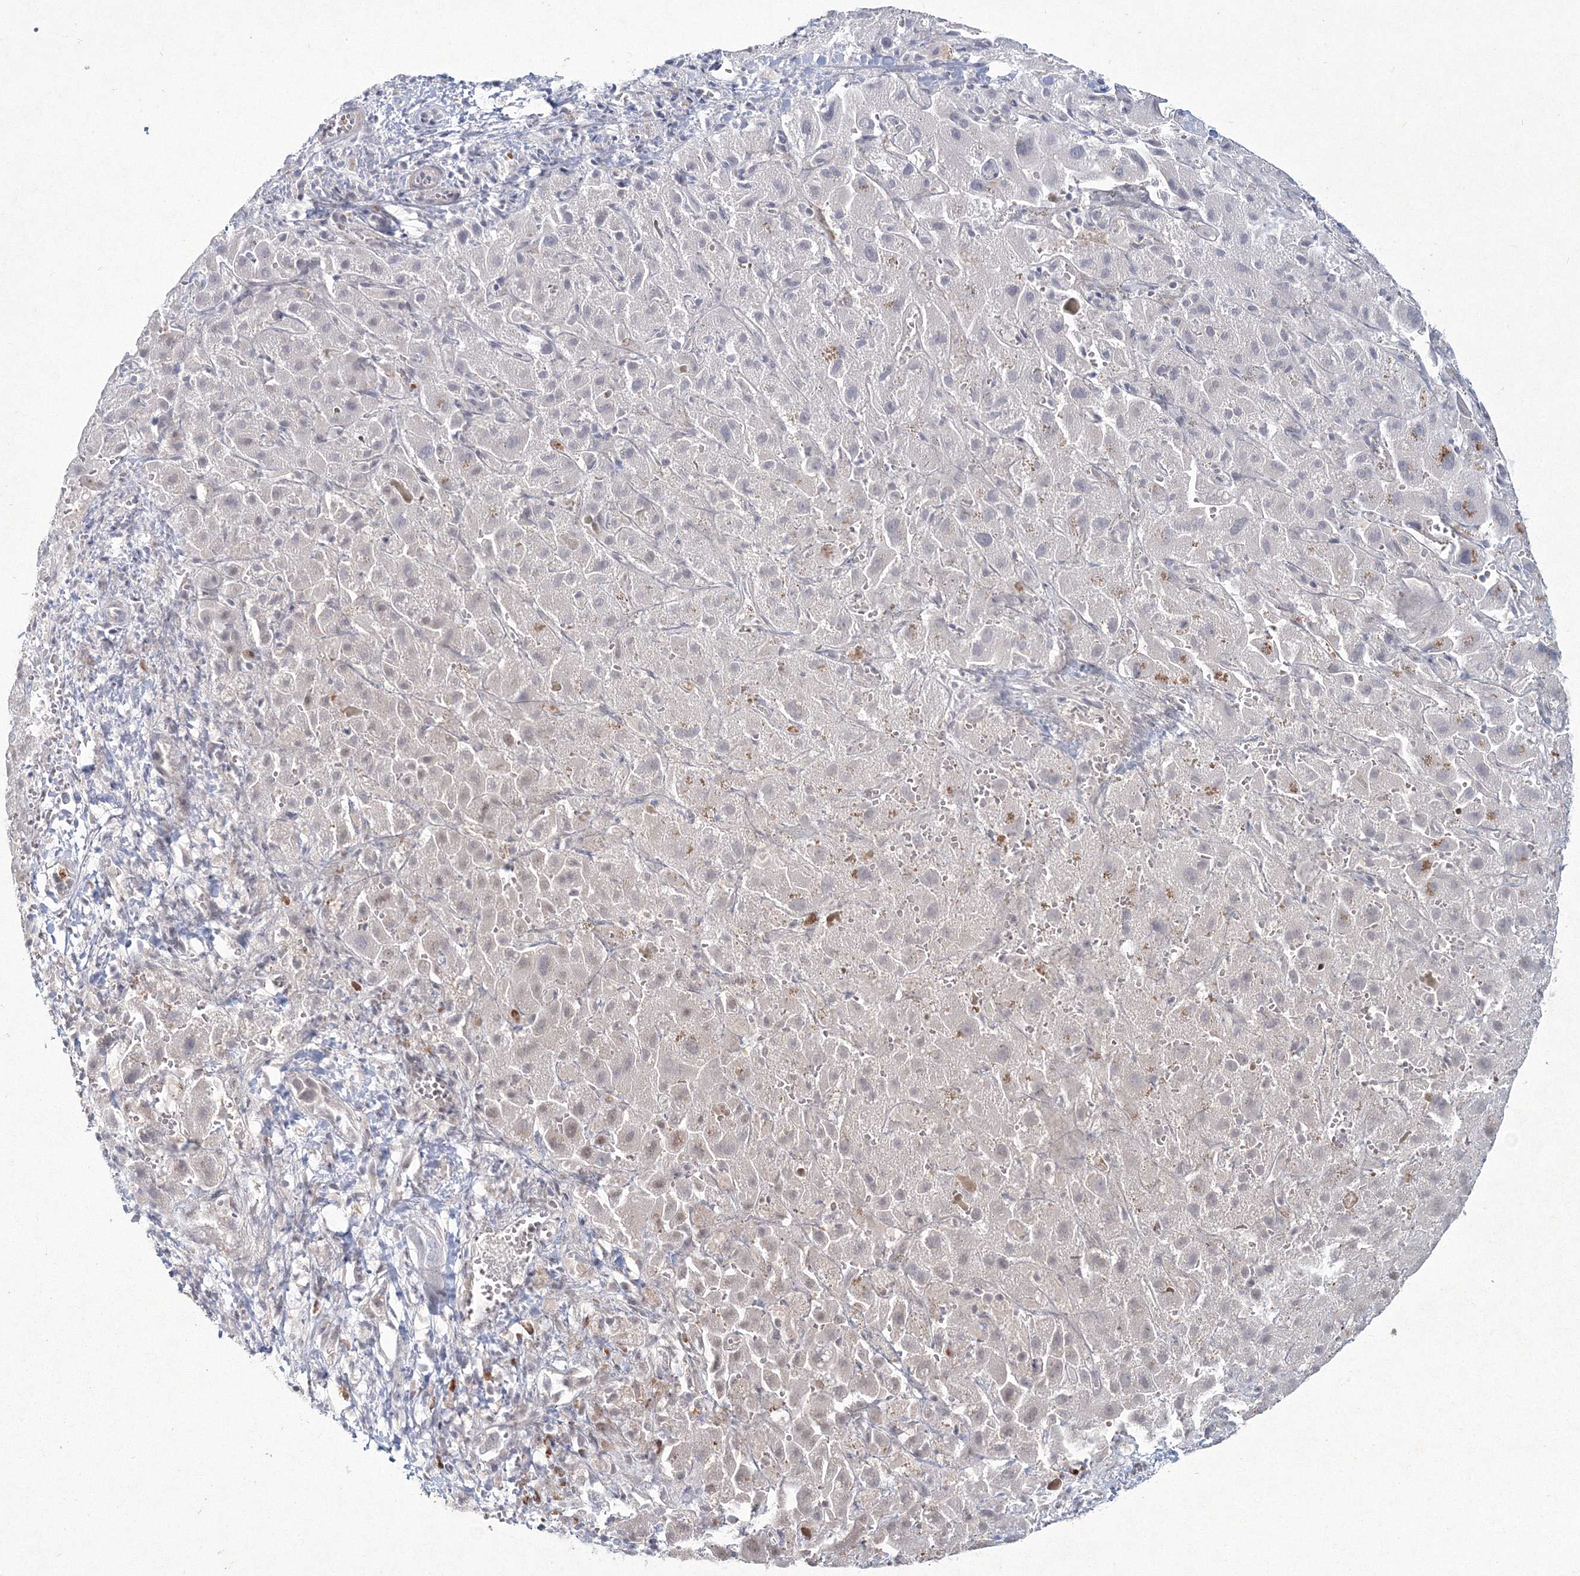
{"staining": {"intensity": "negative", "quantity": "none", "location": "none"}, "tissue": "liver cancer", "cell_type": "Tumor cells", "image_type": "cancer", "snomed": [{"axis": "morphology", "description": "Cholangiocarcinoma"}, {"axis": "topography", "description": "Liver"}], "caption": "Immunohistochemistry (IHC) photomicrograph of cholangiocarcinoma (liver) stained for a protein (brown), which reveals no expression in tumor cells.", "gene": "C3orf33", "patient": {"sex": "female", "age": 52}}